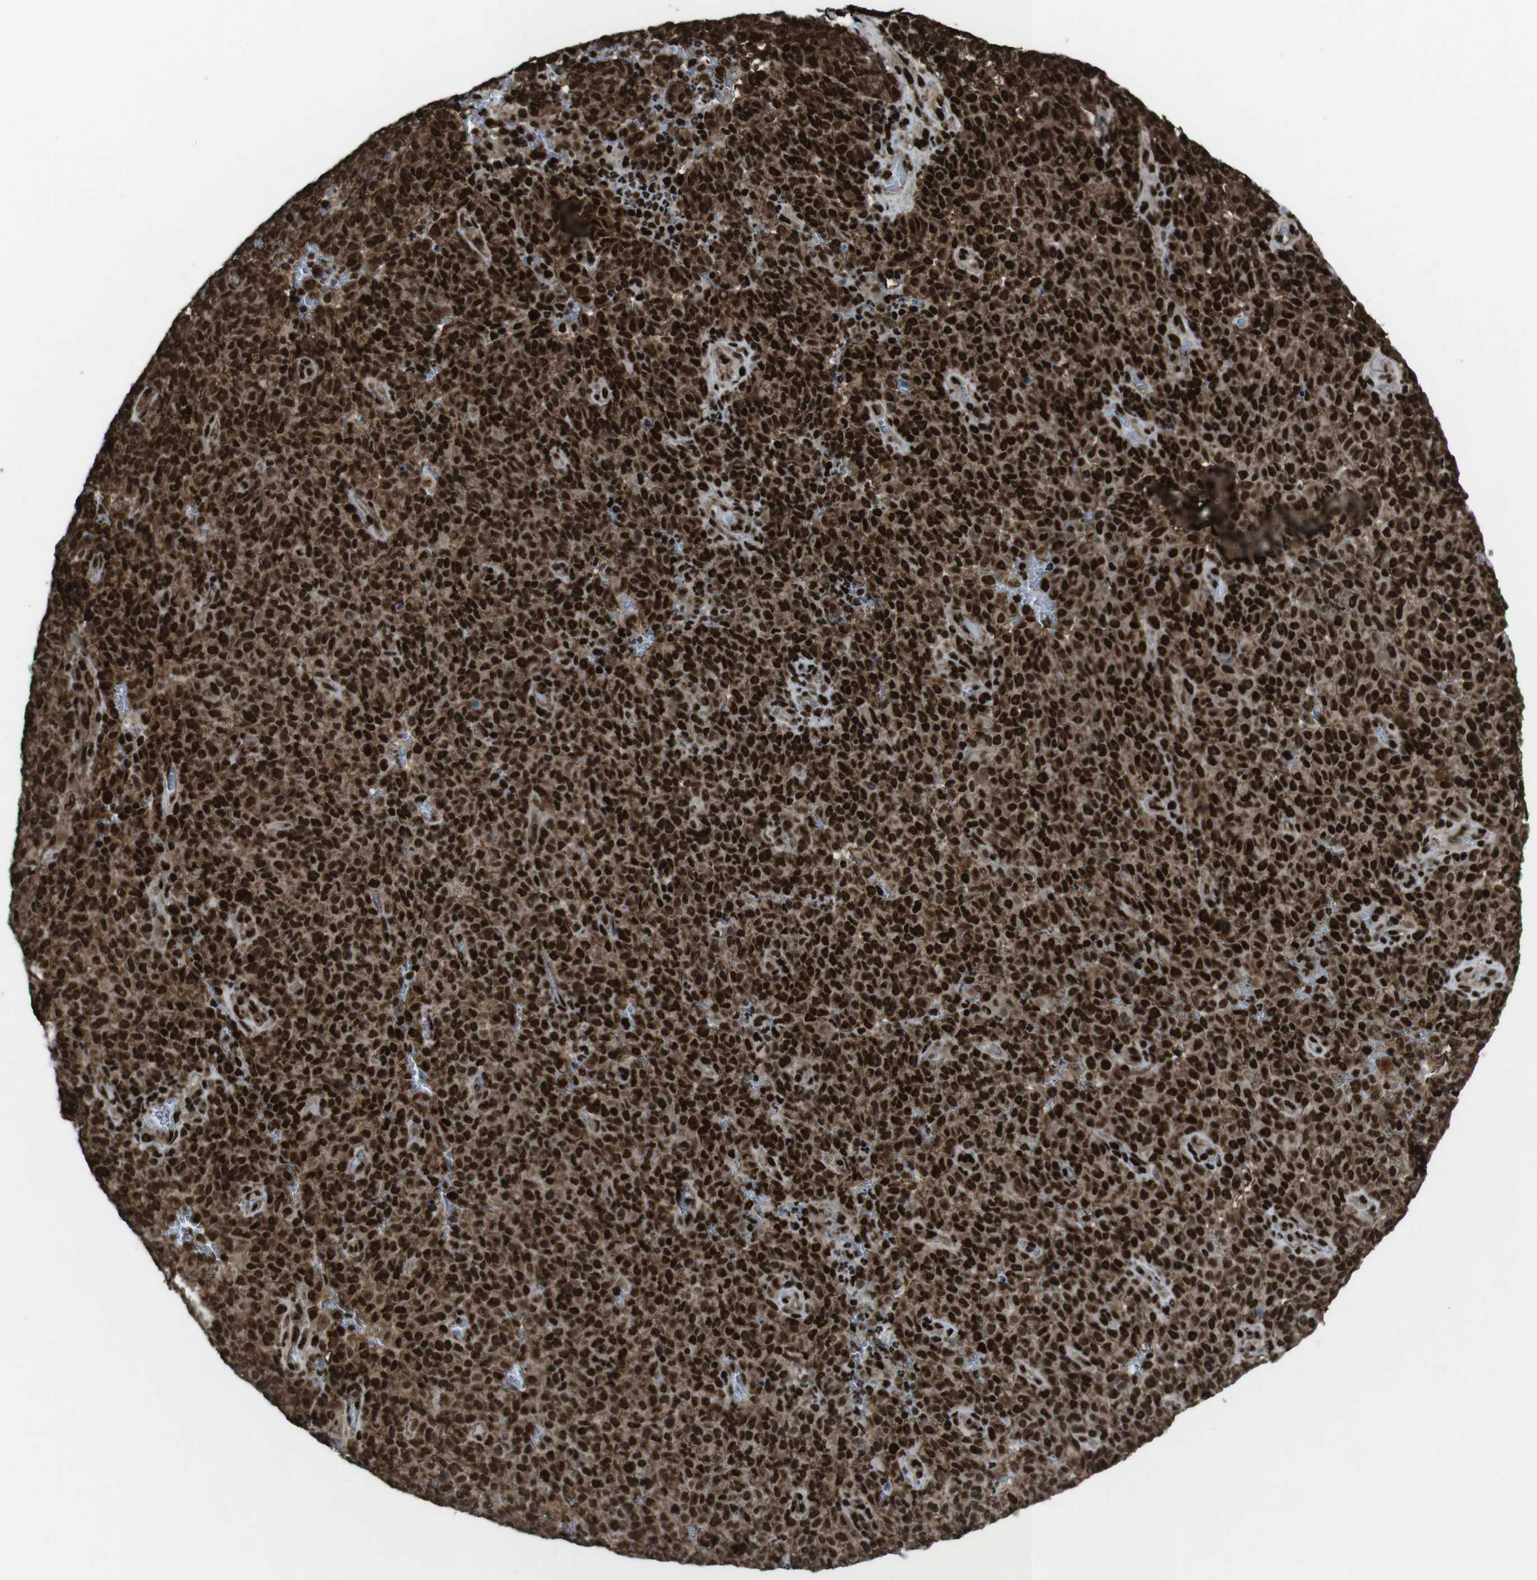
{"staining": {"intensity": "strong", "quantity": ">75%", "location": "cytoplasmic/membranous,nuclear"}, "tissue": "melanoma", "cell_type": "Tumor cells", "image_type": "cancer", "snomed": [{"axis": "morphology", "description": "Malignant melanoma, NOS"}, {"axis": "topography", "description": "Skin"}], "caption": "Melanoma tissue shows strong cytoplasmic/membranous and nuclear expression in approximately >75% of tumor cells", "gene": "HNRNPU", "patient": {"sex": "female", "age": 82}}